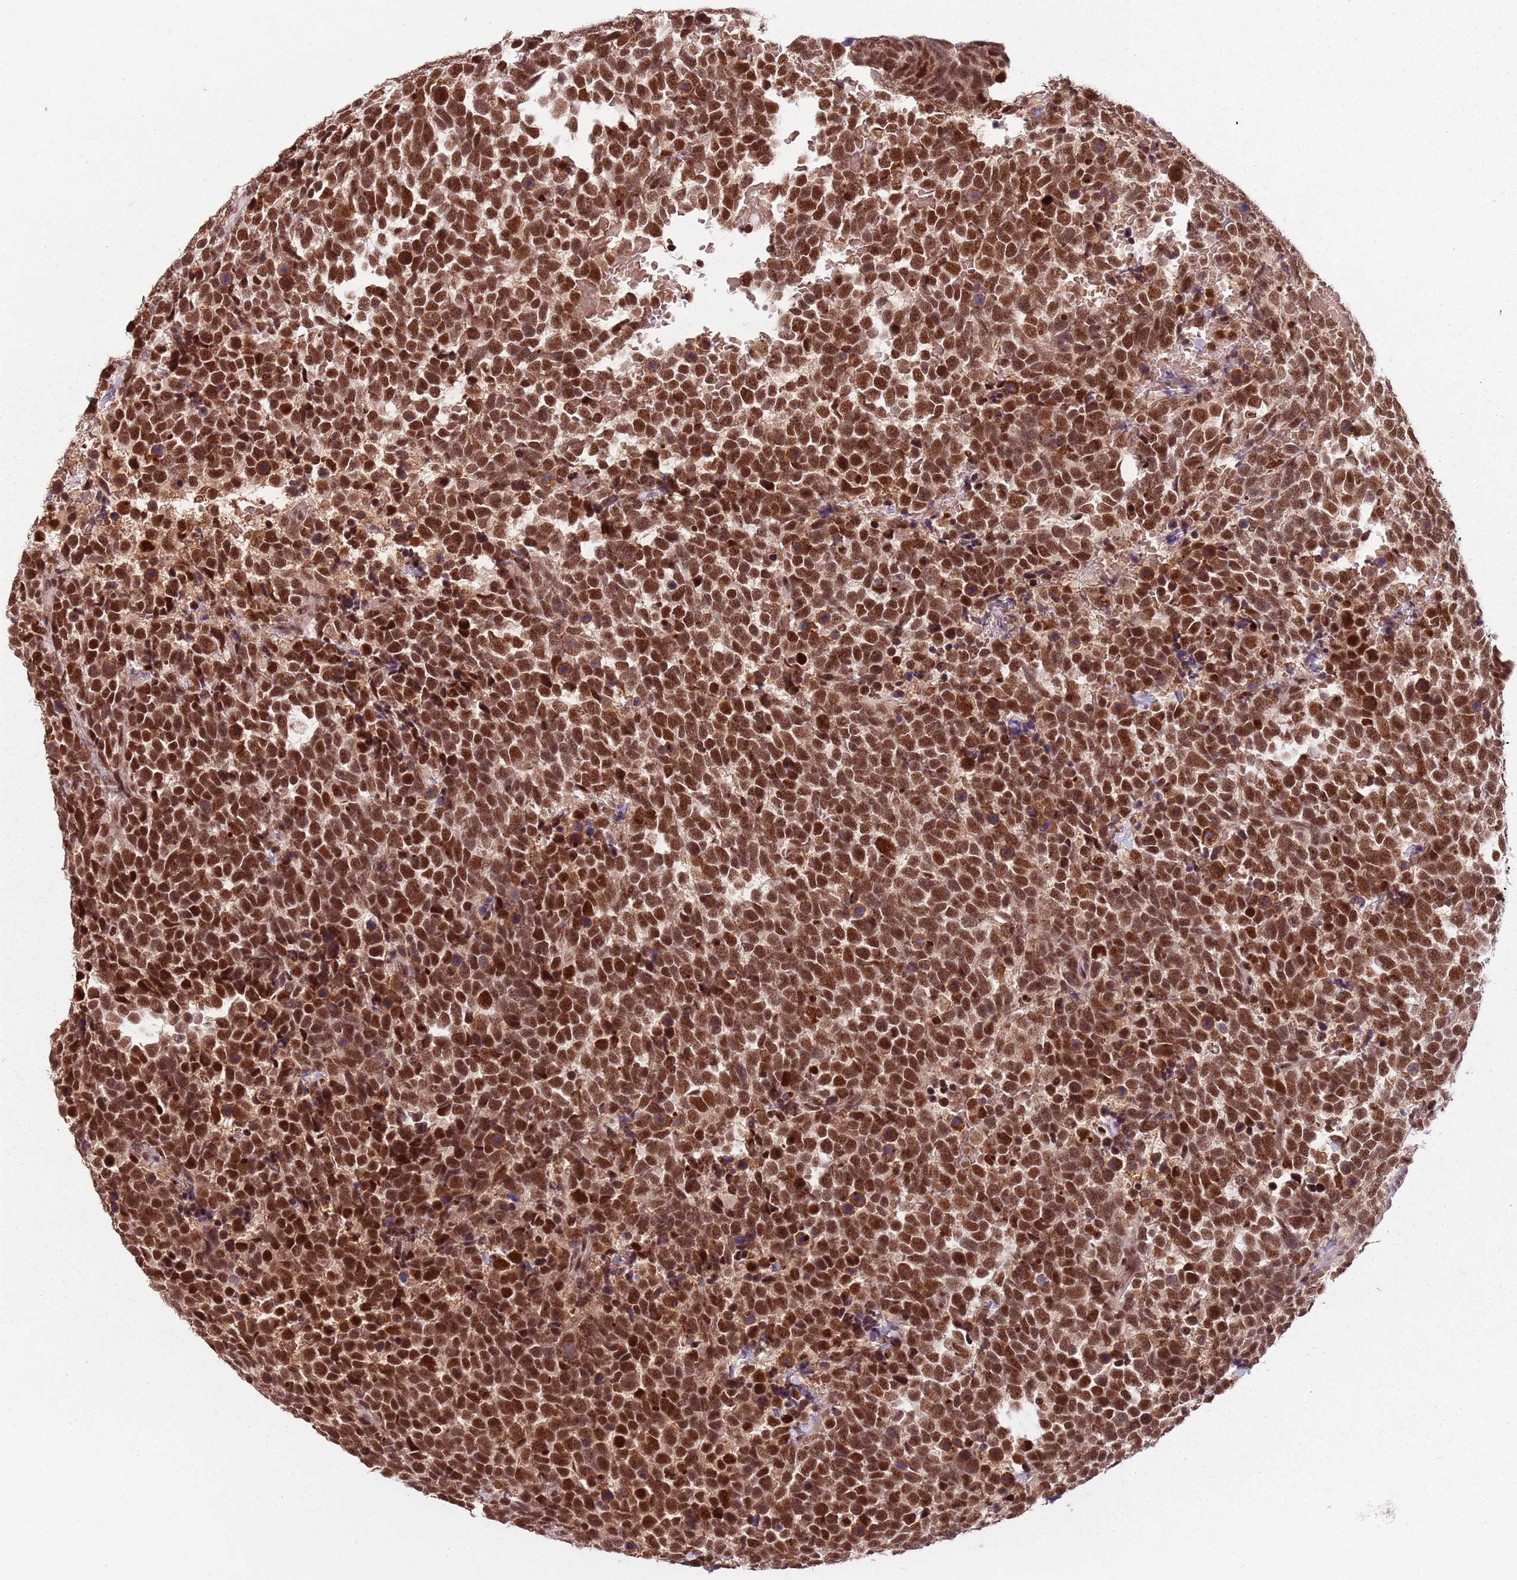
{"staining": {"intensity": "strong", "quantity": ">75%", "location": "nuclear"}, "tissue": "urothelial cancer", "cell_type": "Tumor cells", "image_type": "cancer", "snomed": [{"axis": "morphology", "description": "Urothelial carcinoma, High grade"}, {"axis": "topography", "description": "Urinary bladder"}], "caption": "A brown stain labels strong nuclear expression of a protein in urothelial carcinoma (high-grade) tumor cells. The protein is shown in brown color, while the nuclei are stained blue.", "gene": "NCBP1", "patient": {"sex": "female", "age": 82}}